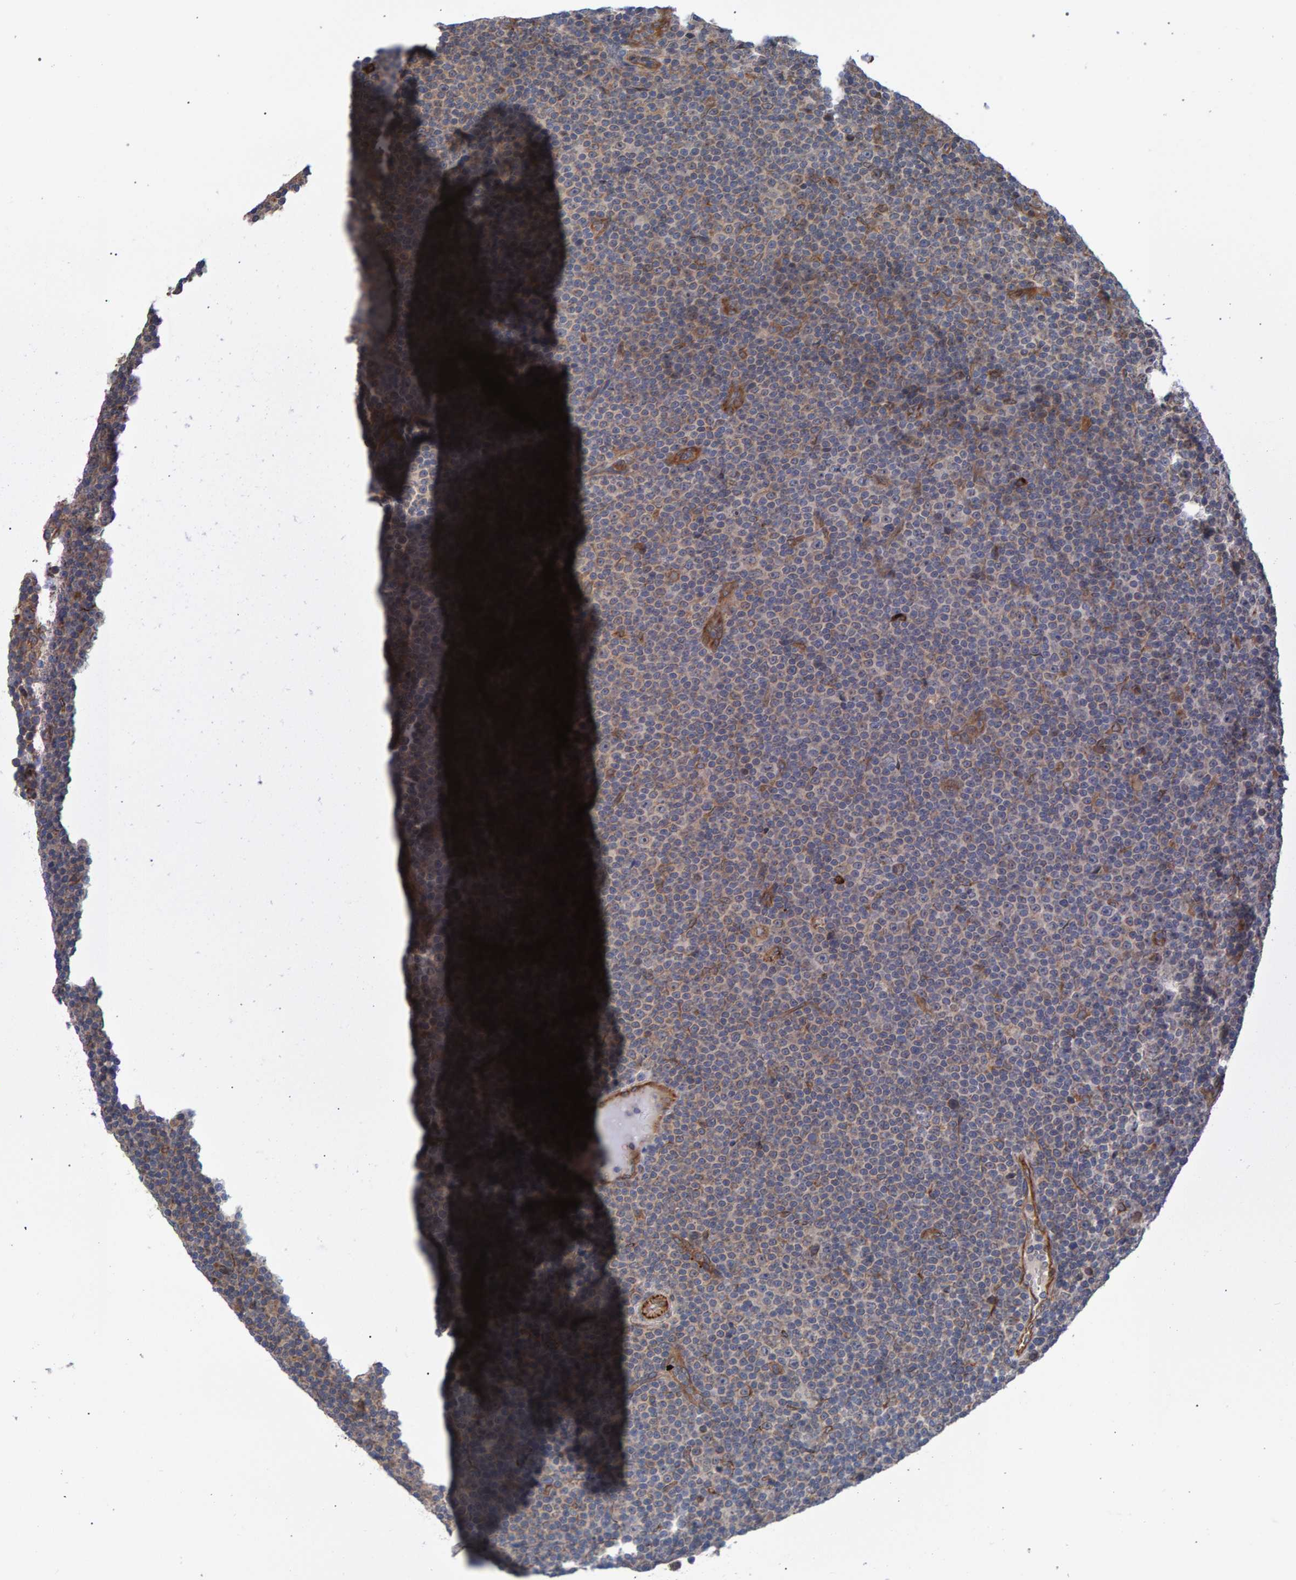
{"staining": {"intensity": "weak", "quantity": "<25%", "location": "cytoplasmic/membranous"}, "tissue": "lymphoma", "cell_type": "Tumor cells", "image_type": "cancer", "snomed": [{"axis": "morphology", "description": "Malignant lymphoma, non-Hodgkin's type, Low grade"}, {"axis": "topography", "description": "Lymph node"}], "caption": "There is no significant expression in tumor cells of low-grade malignant lymphoma, non-Hodgkin's type.", "gene": "FAM117A", "patient": {"sex": "female", "age": 67}}